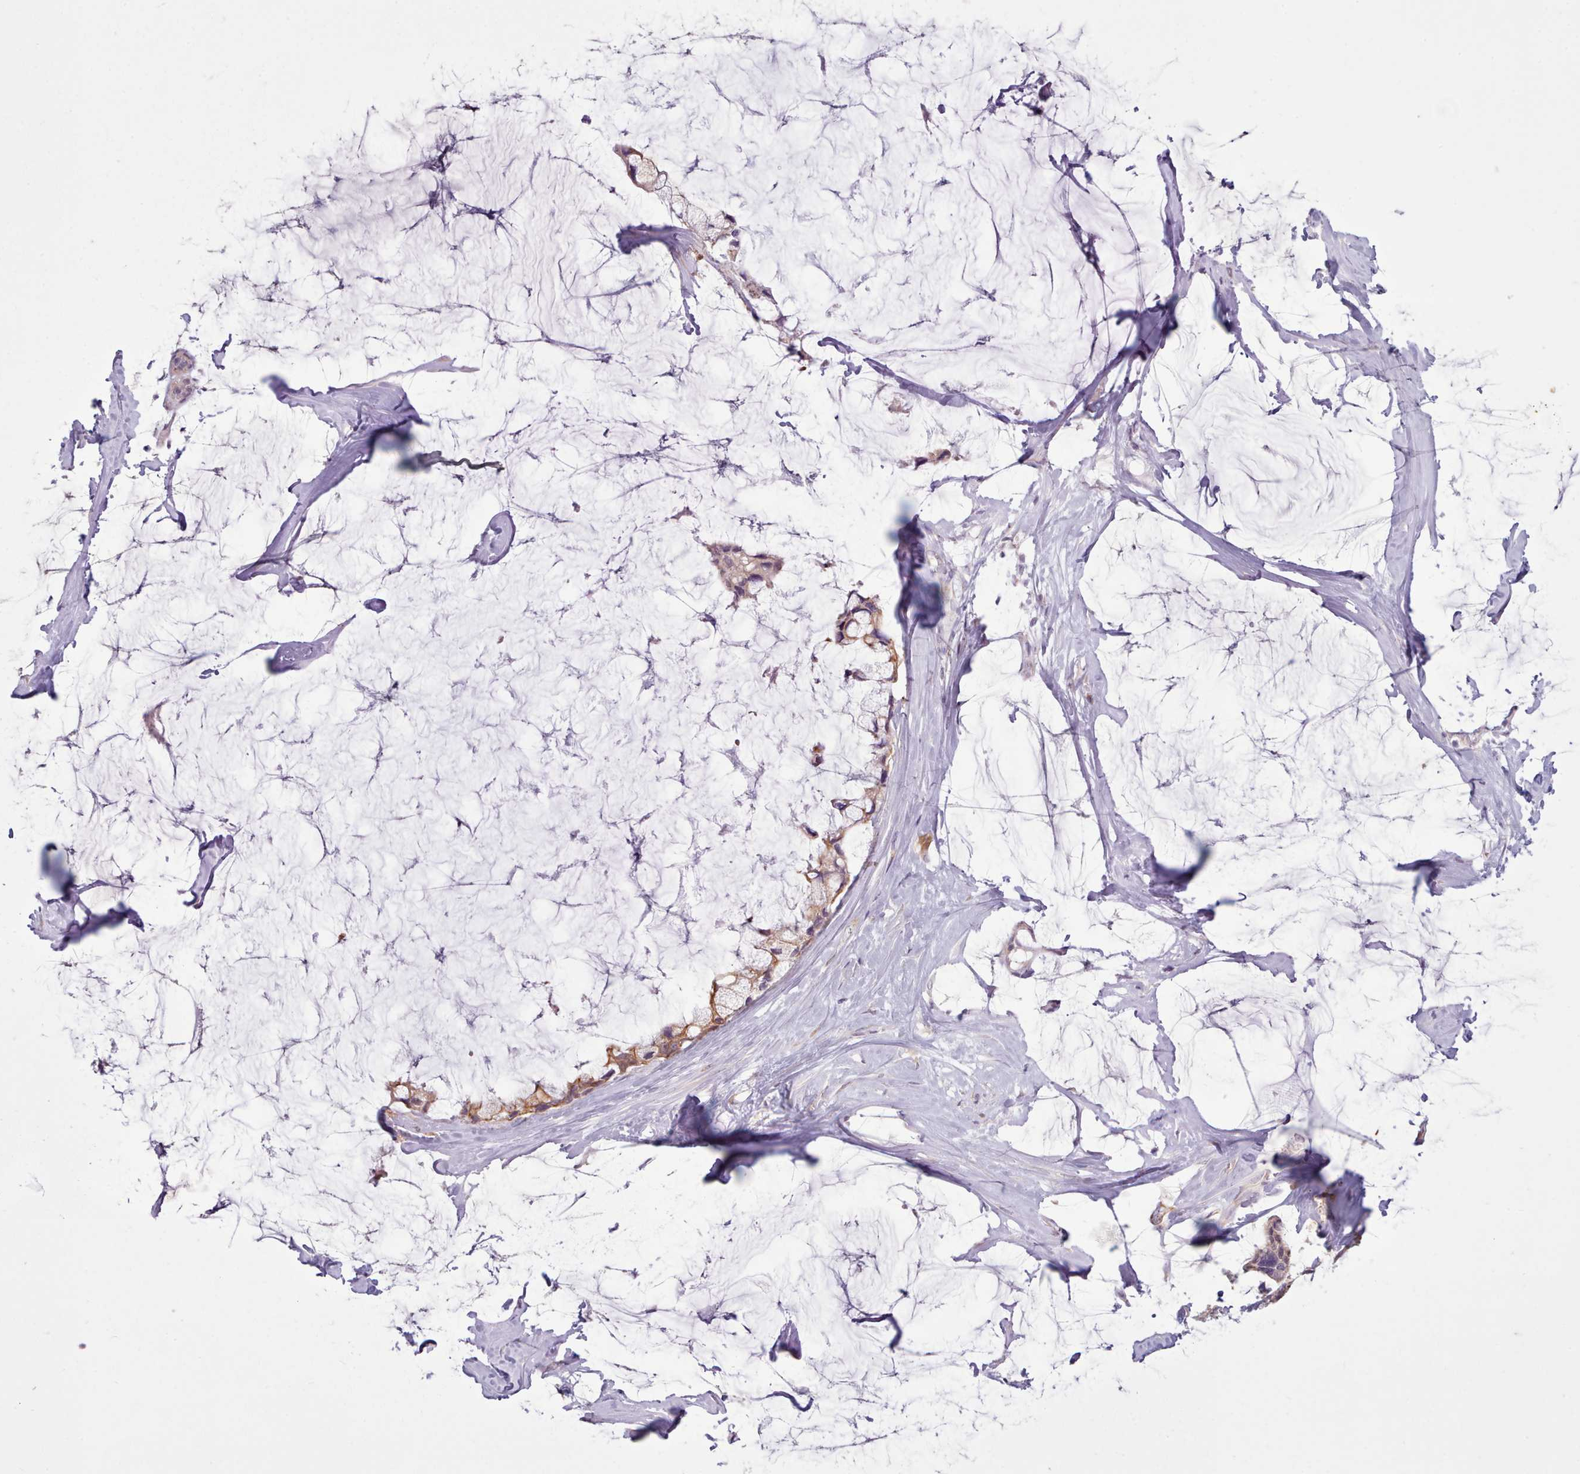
{"staining": {"intensity": "moderate", "quantity": "25%-75%", "location": "cytoplasmic/membranous"}, "tissue": "ovarian cancer", "cell_type": "Tumor cells", "image_type": "cancer", "snomed": [{"axis": "morphology", "description": "Cystadenocarcinoma, mucinous, NOS"}, {"axis": "topography", "description": "Ovary"}], "caption": "Ovarian cancer was stained to show a protein in brown. There is medium levels of moderate cytoplasmic/membranous staining in approximately 25%-75% of tumor cells.", "gene": "NMRK1", "patient": {"sex": "female", "age": 39}}